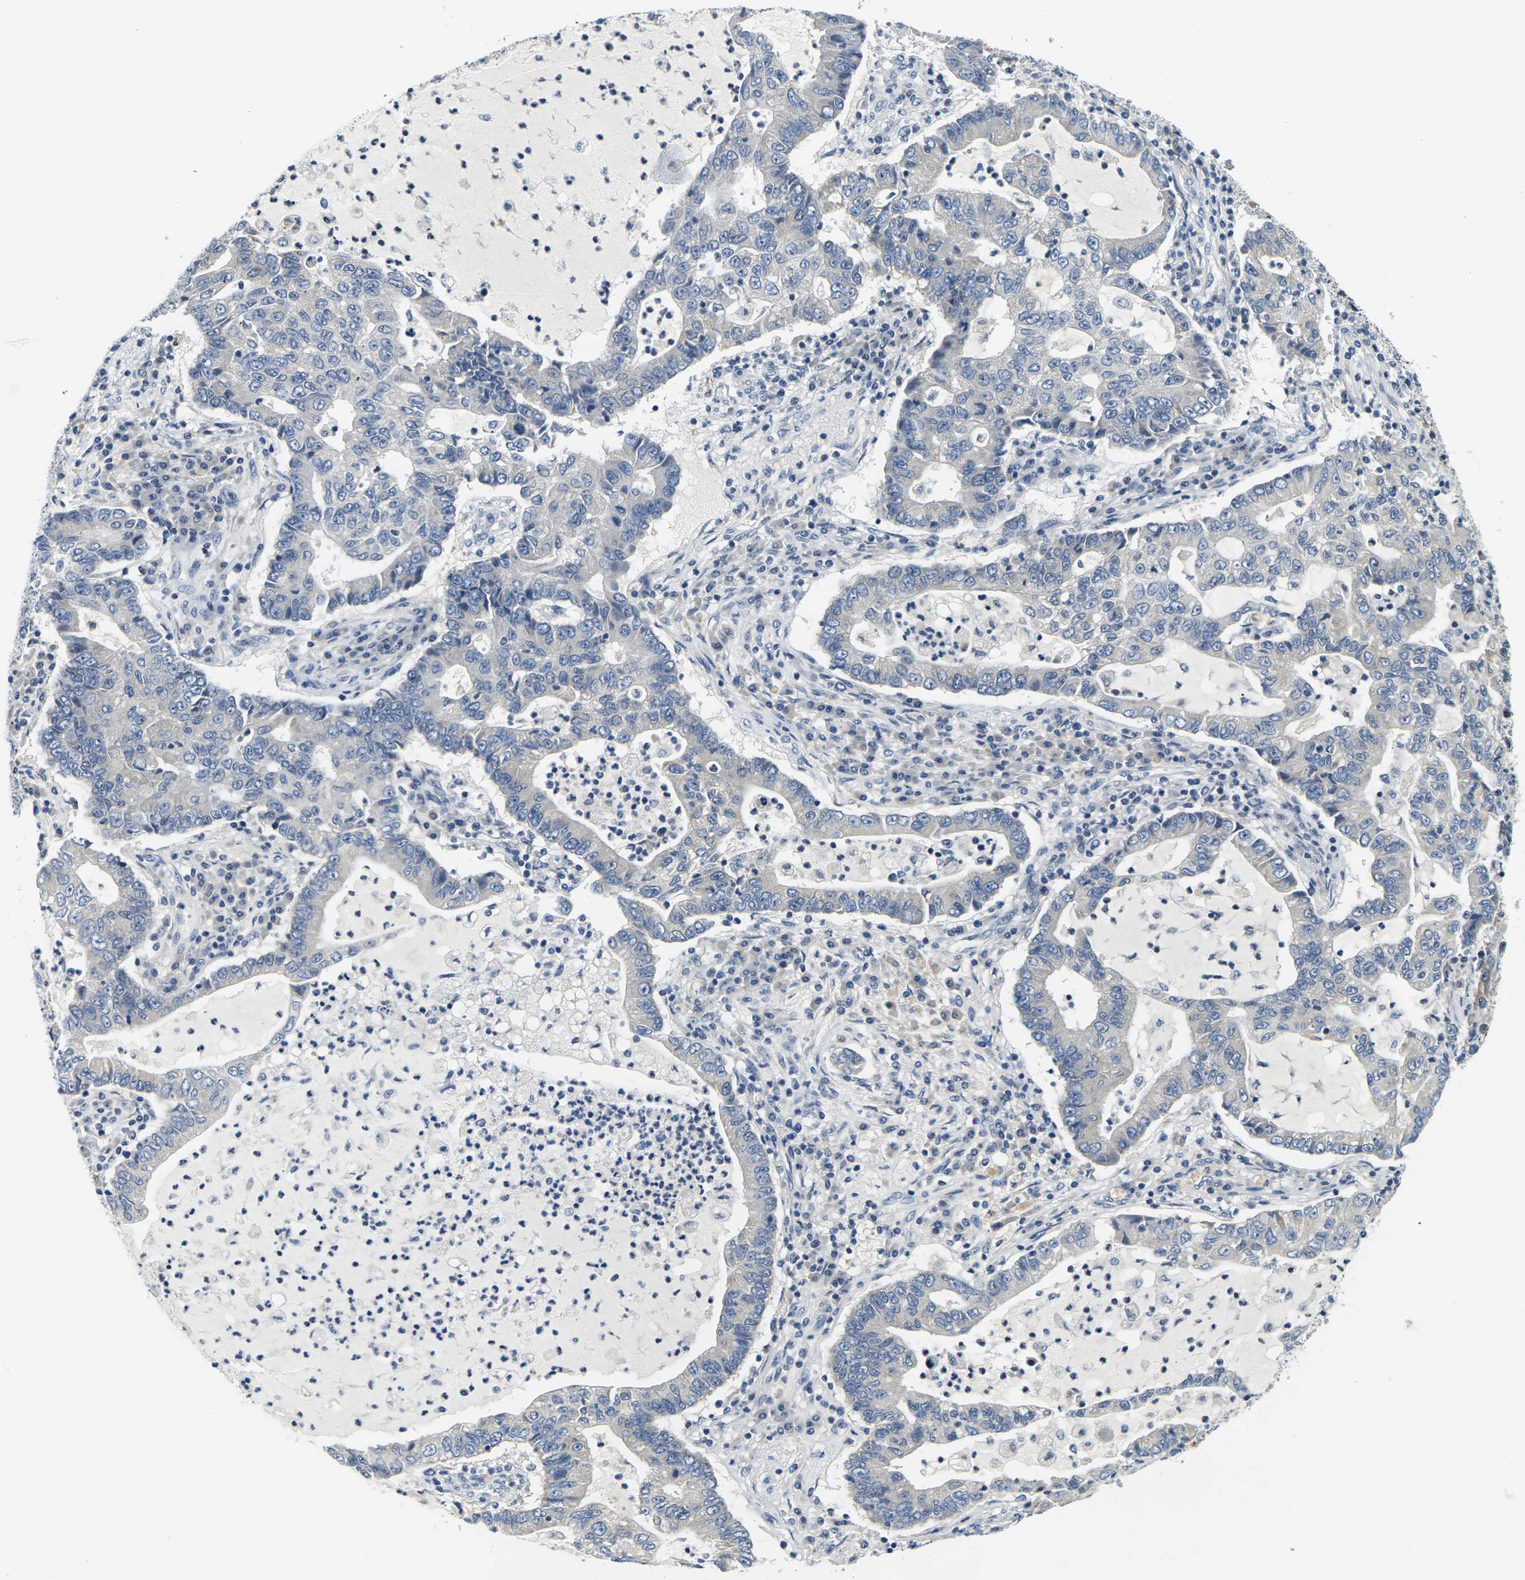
{"staining": {"intensity": "negative", "quantity": "none", "location": "none"}, "tissue": "lung cancer", "cell_type": "Tumor cells", "image_type": "cancer", "snomed": [{"axis": "morphology", "description": "Adenocarcinoma, NOS"}, {"axis": "topography", "description": "Lung"}], "caption": "Tumor cells are negative for protein expression in human lung cancer (adenocarcinoma).", "gene": "SHISAL2B", "patient": {"sex": "female", "age": 51}}